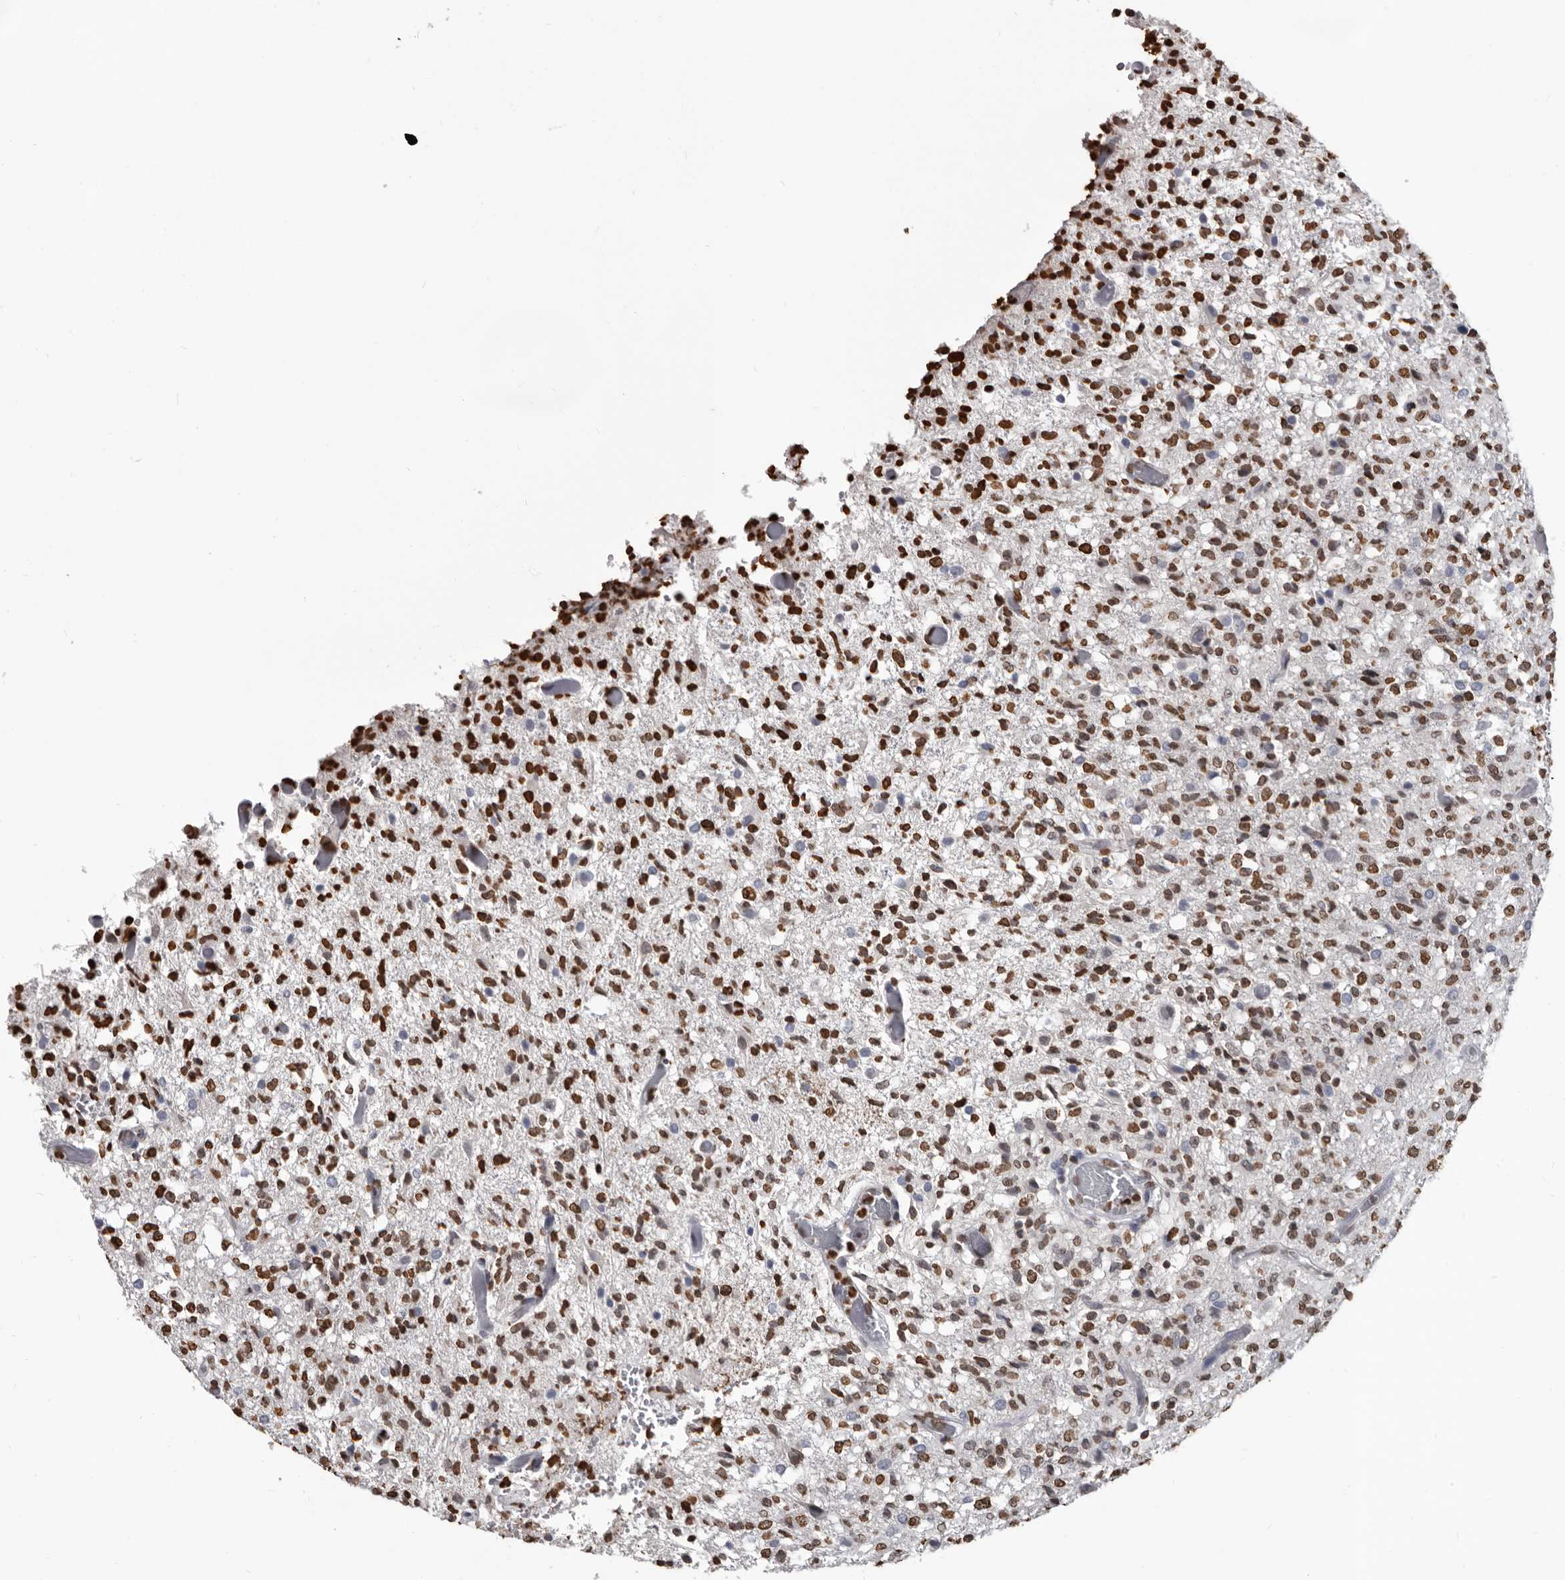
{"staining": {"intensity": "strong", "quantity": ">75%", "location": "nuclear"}, "tissue": "glioma", "cell_type": "Tumor cells", "image_type": "cancer", "snomed": [{"axis": "morphology", "description": "Glioma, malignant, High grade"}, {"axis": "topography", "description": "Brain"}], "caption": "Tumor cells demonstrate high levels of strong nuclear positivity in about >75% of cells in human glioma. (IHC, brightfield microscopy, high magnification).", "gene": "AHR", "patient": {"sex": "female", "age": 57}}